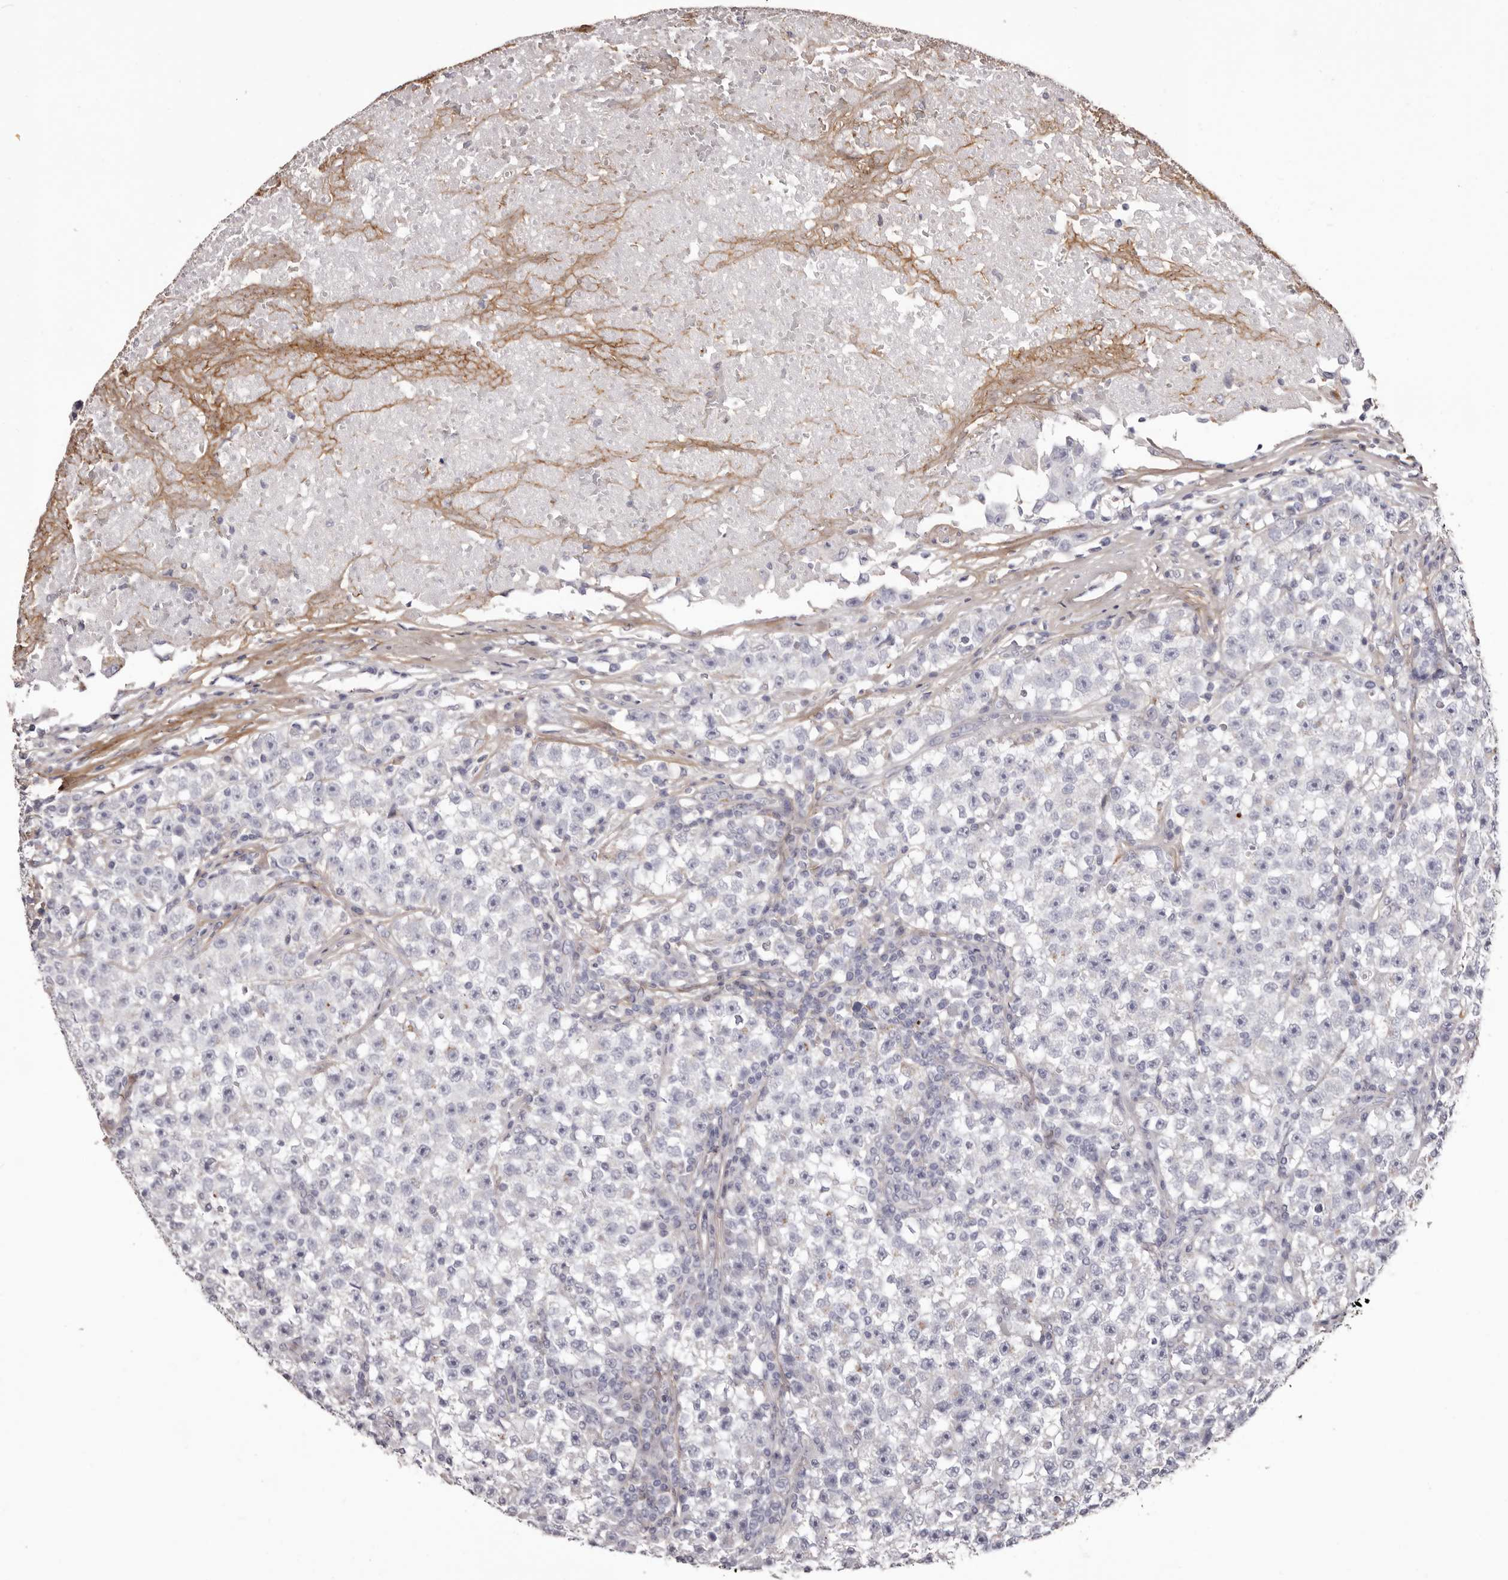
{"staining": {"intensity": "negative", "quantity": "none", "location": "none"}, "tissue": "testis cancer", "cell_type": "Tumor cells", "image_type": "cancer", "snomed": [{"axis": "morphology", "description": "Seminoma, NOS"}, {"axis": "topography", "description": "Testis"}], "caption": "A histopathology image of seminoma (testis) stained for a protein shows no brown staining in tumor cells.", "gene": "COL6A1", "patient": {"sex": "male", "age": 22}}